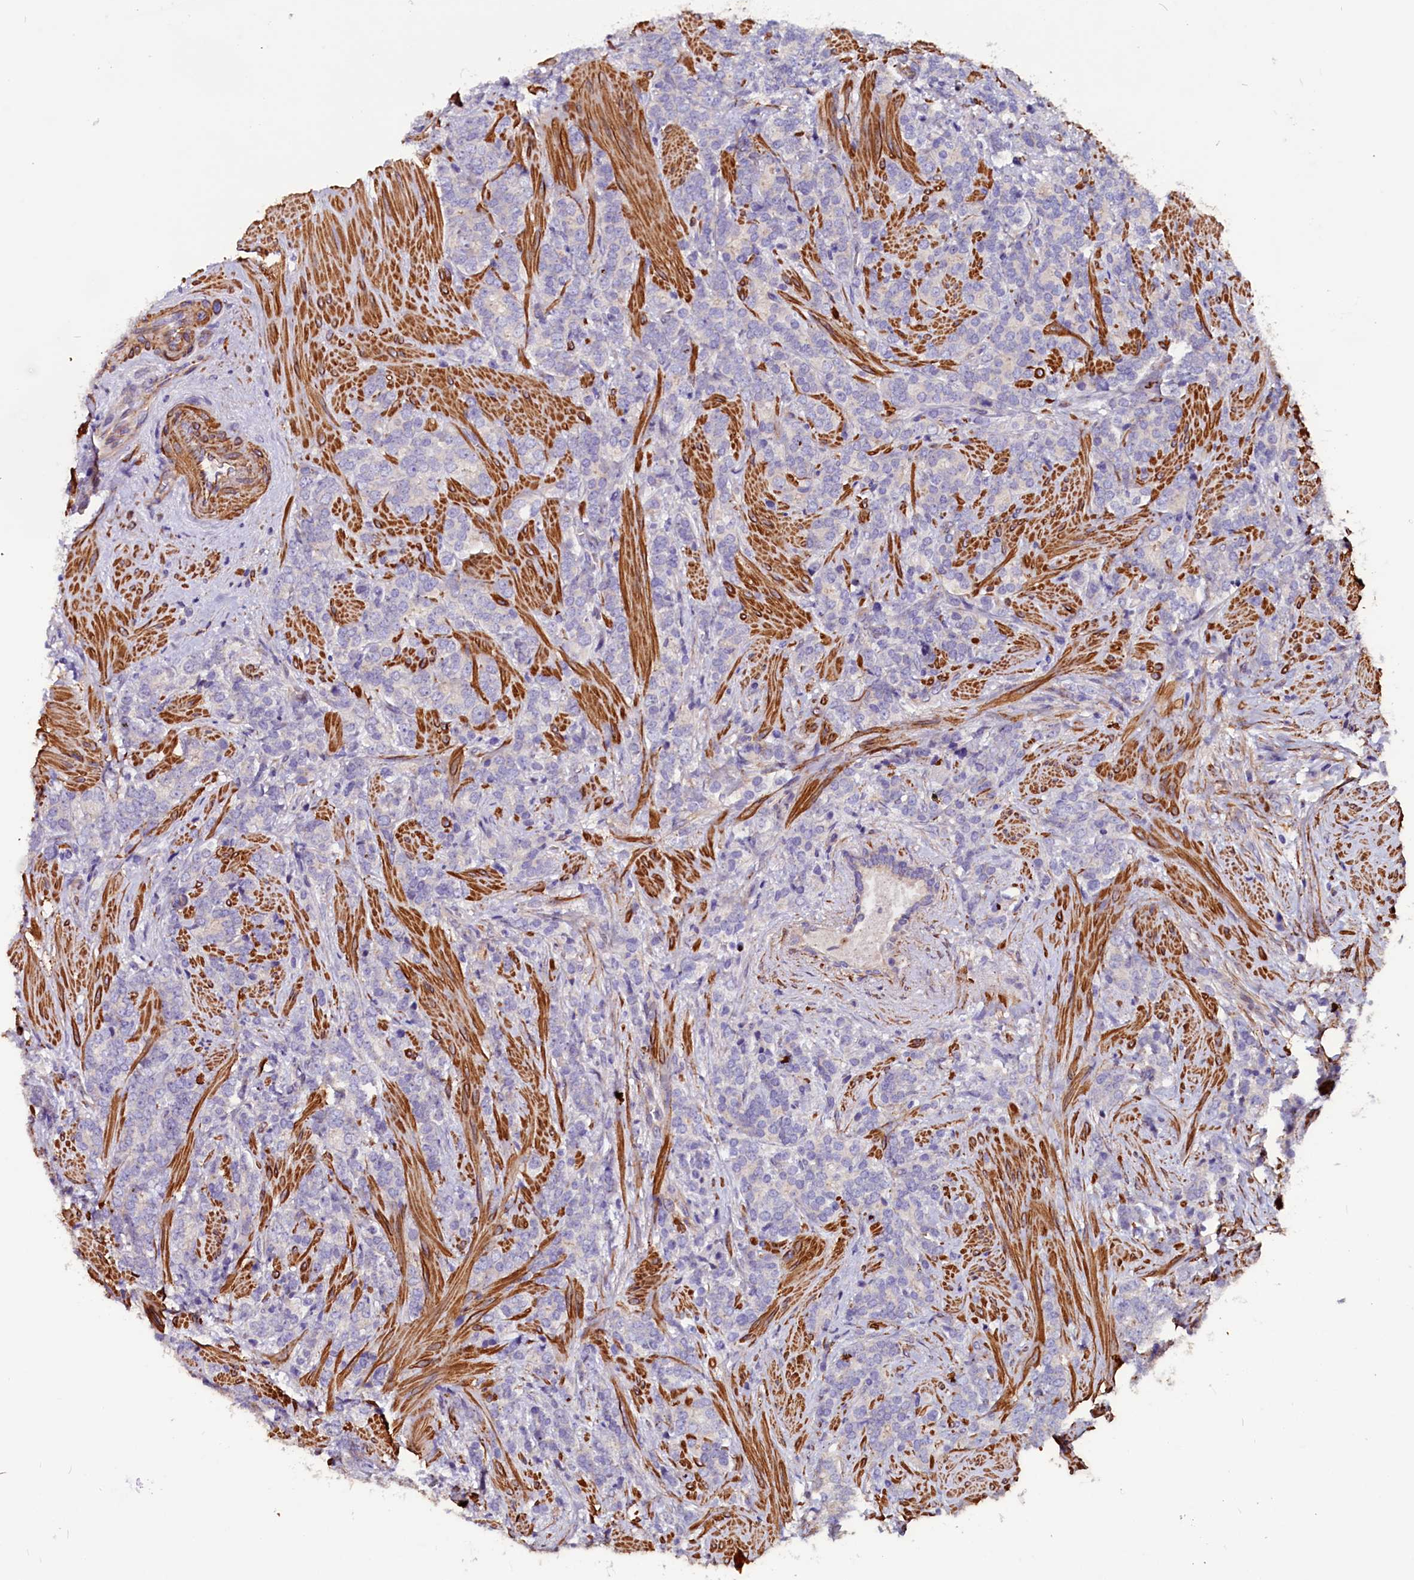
{"staining": {"intensity": "negative", "quantity": "none", "location": "none"}, "tissue": "prostate cancer", "cell_type": "Tumor cells", "image_type": "cancer", "snomed": [{"axis": "morphology", "description": "Adenocarcinoma, High grade"}, {"axis": "topography", "description": "Prostate"}], "caption": "Photomicrograph shows no protein expression in tumor cells of adenocarcinoma (high-grade) (prostate) tissue.", "gene": "ZNF749", "patient": {"sex": "male", "age": 64}}